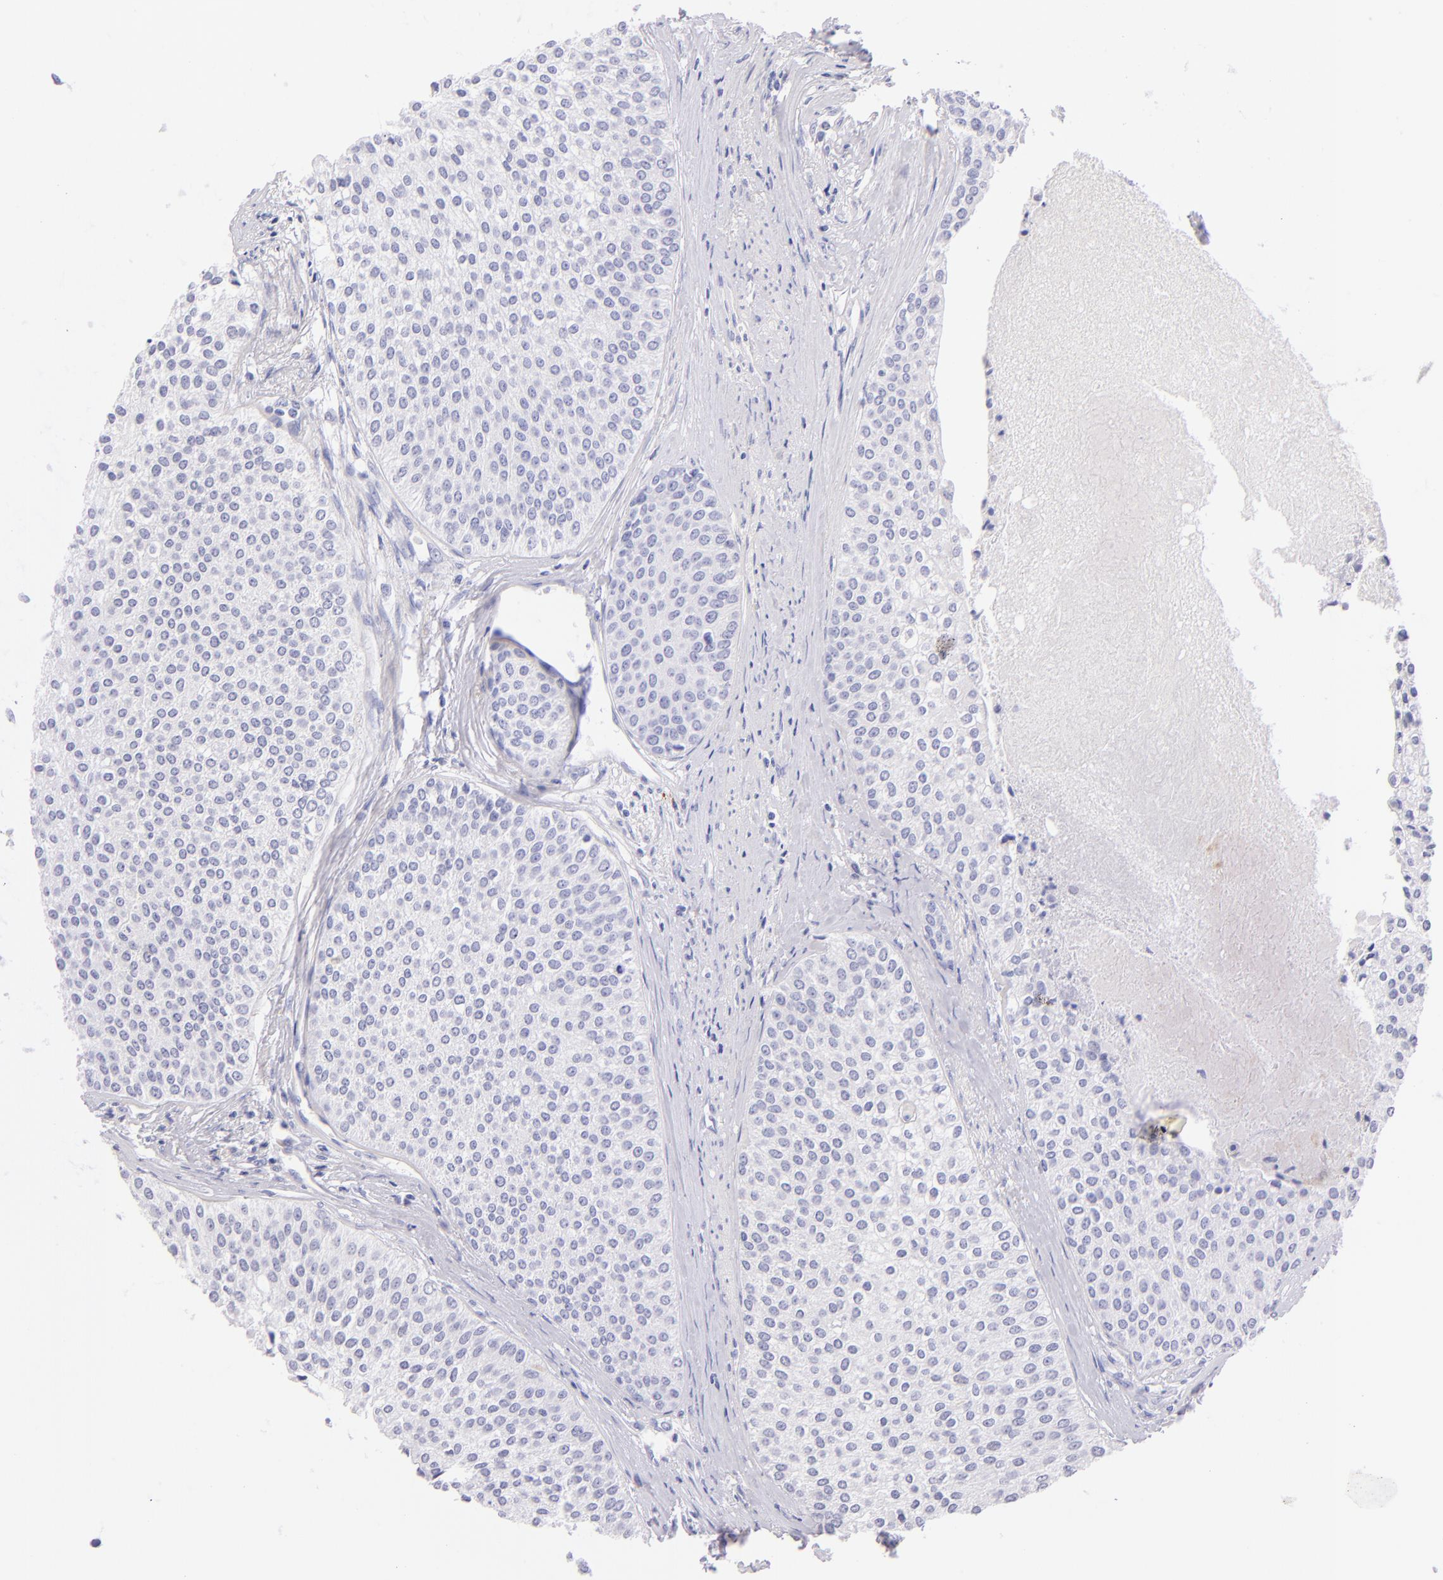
{"staining": {"intensity": "negative", "quantity": "none", "location": "none"}, "tissue": "urothelial cancer", "cell_type": "Tumor cells", "image_type": "cancer", "snomed": [{"axis": "morphology", "description": "Urothelial carcinoma, Low grade"}, {"axis": "topography", "description": "Urinary bladder"}], "caption": "Micrograph shows no significant protein positivity in tumor cells of urothelial cancer. (DAB (3,3'-diaminobenzidine) immunohistochemistry with hematoxylin counter stain).", "gene": "SDC1", "patient": {"sex": "female", "age": 73}}